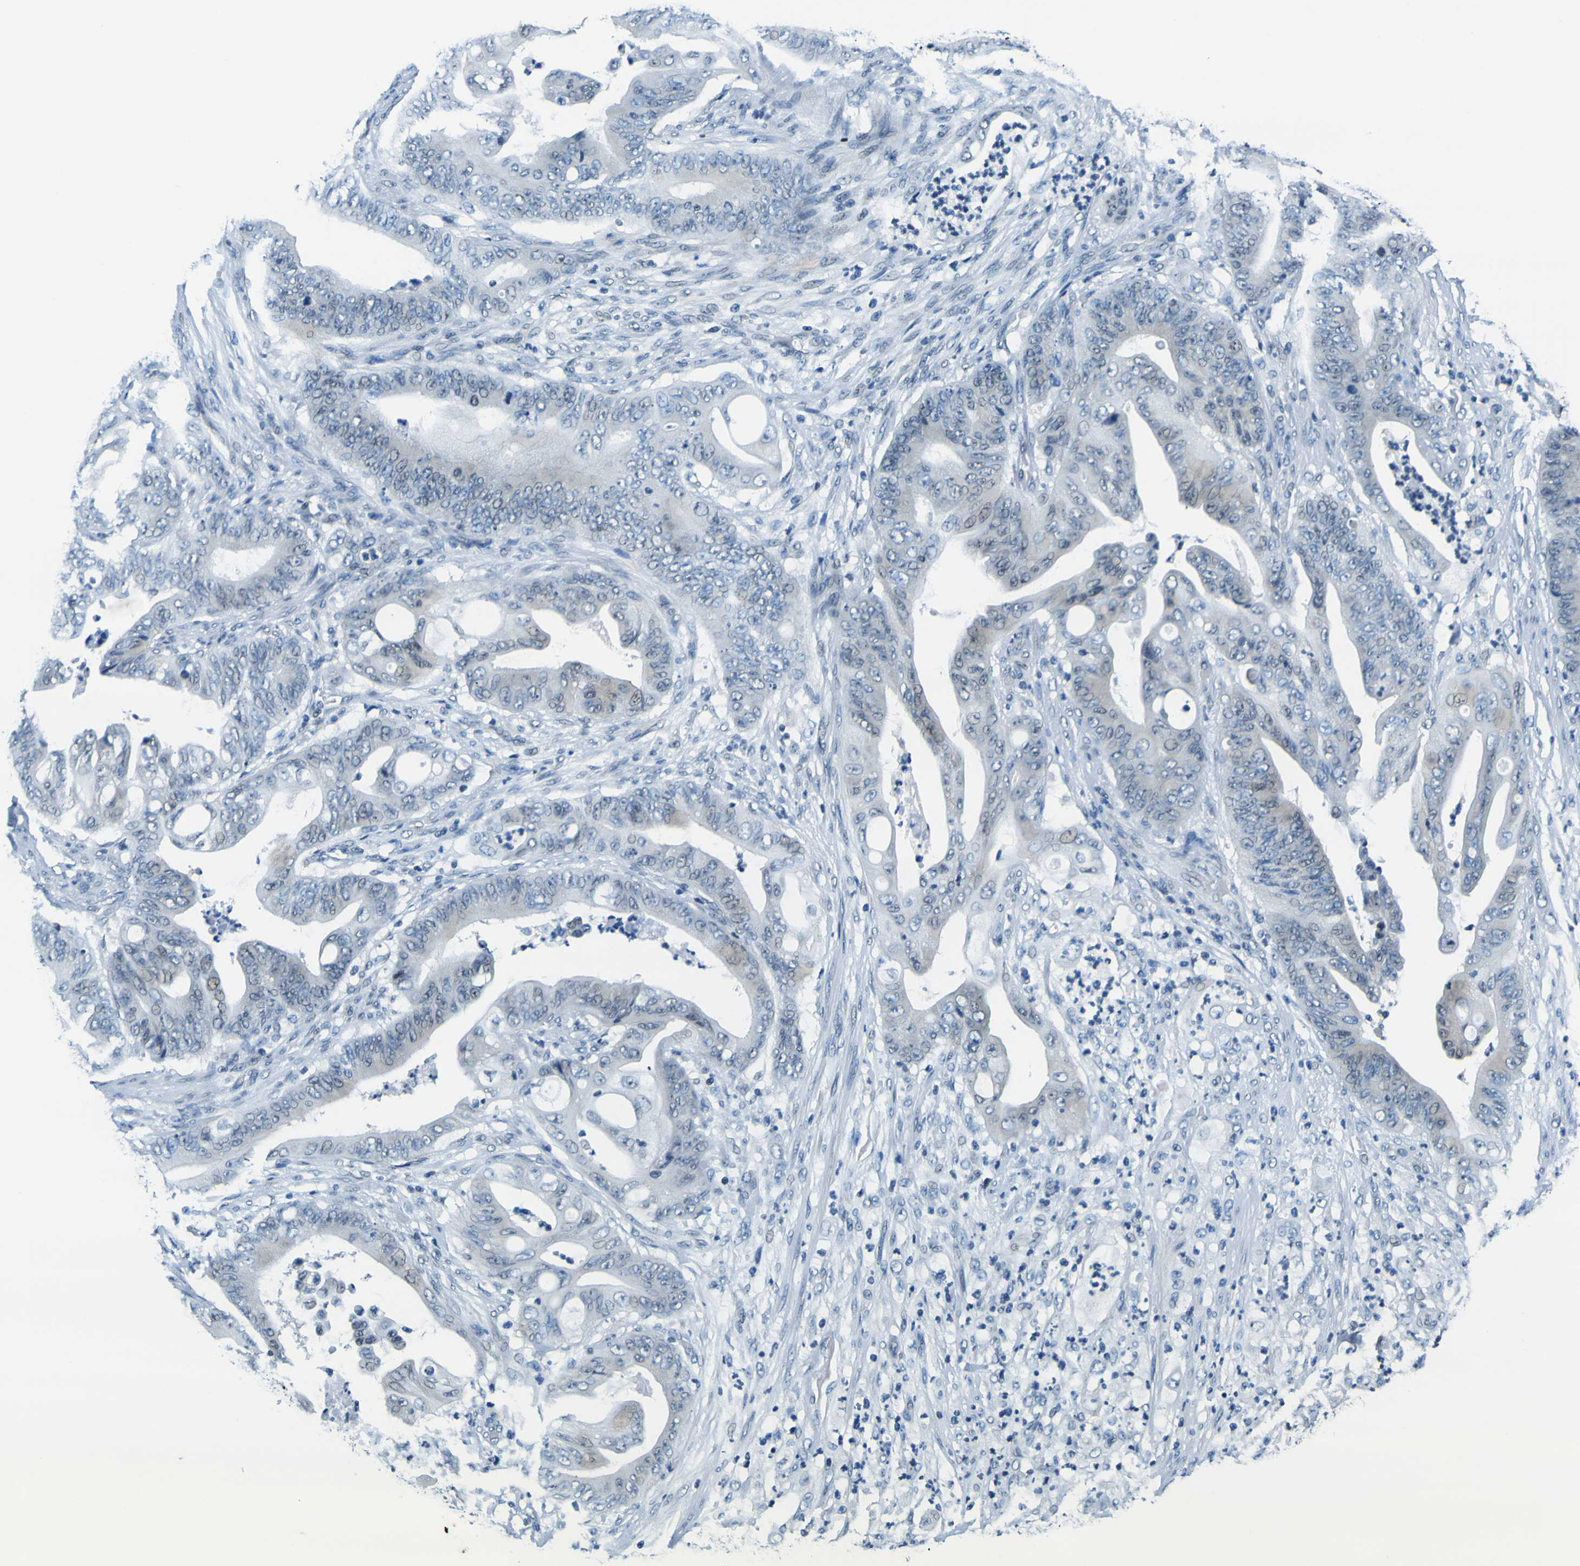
{"staining": {"intensity": "negative", "quantity": "none", "location": "none"}, "tissue": "stomach cancer", "cell_type": "Tumor cells", "image_type": "cancer", "snomed": [{"axis": "morphology", "description": "Adenocarcinoma, NOS"}, {"axis": "topography", "description": "Stomach"}], "caption": "A histopathology image of stomach cancer (adenocarcinoma) stained for a protein displays no brown staining in tumor cells.", "gene": "SP1", "patient": {"sex": "female", "age": 73}}